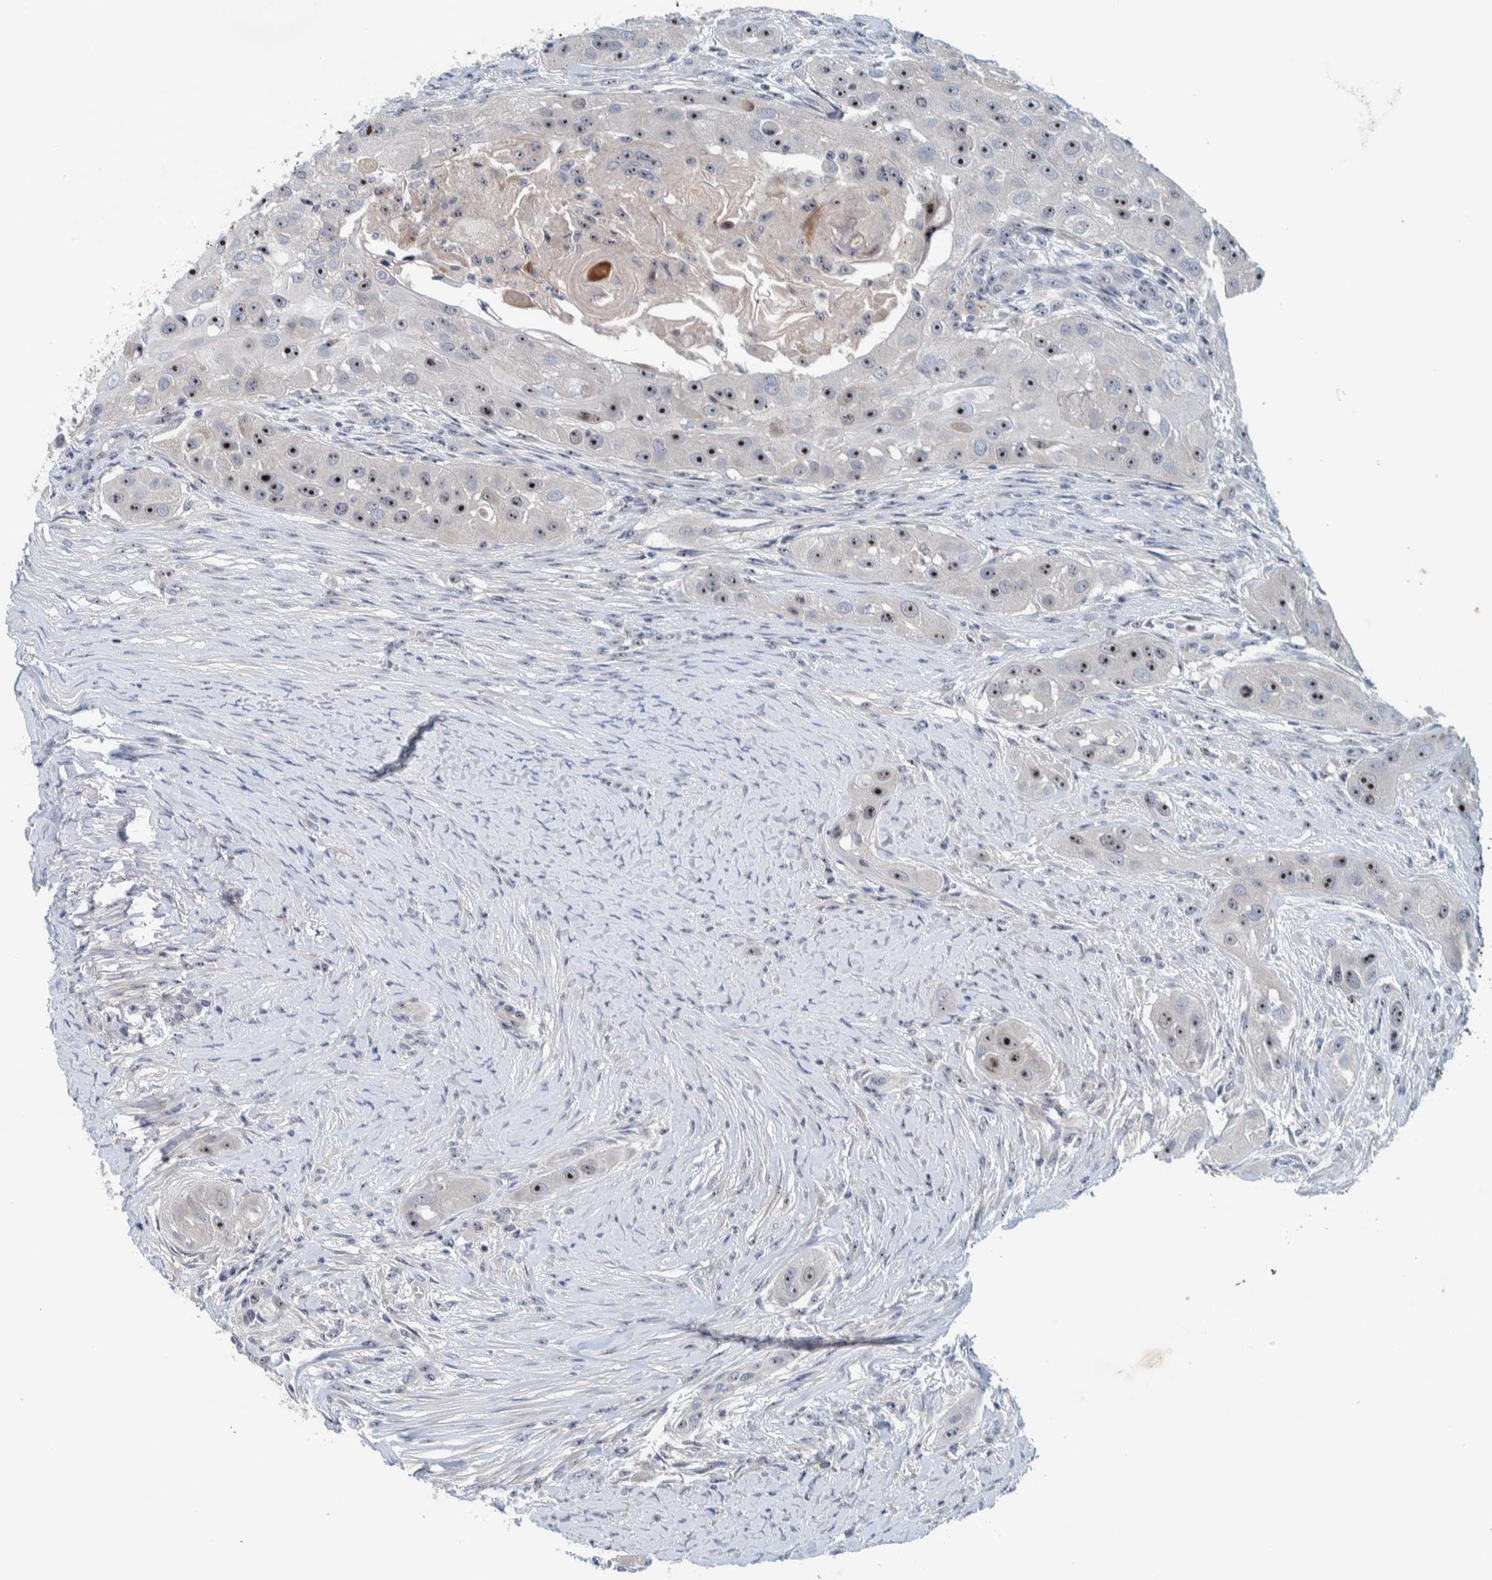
{"staining": {"intensity": "strong", "quantity": ">75%", "location": "nuclear"}, "tissue": "head and neck cancer", "cell_type": "Tumor cells", "image_type": "cancer", "snomed": [{"axis": "morphology", "description": "Normal tissue, NOS"}, {"axis": "morphology", "description": "Squamous cell carcinoma, NOS"}, {"axis": "topography", "description": "Skeletal muscle"}, {"axis": "topography", "description": "Head-Neck"}], "caption": "Human head and neck squamous cell carcinoma stained for a protein (brown) shows strong nuclear positive staining in approximately >75% of tumor cells.", "gene": "NOL11", "patient": {"sex": "male", "age": 51}}